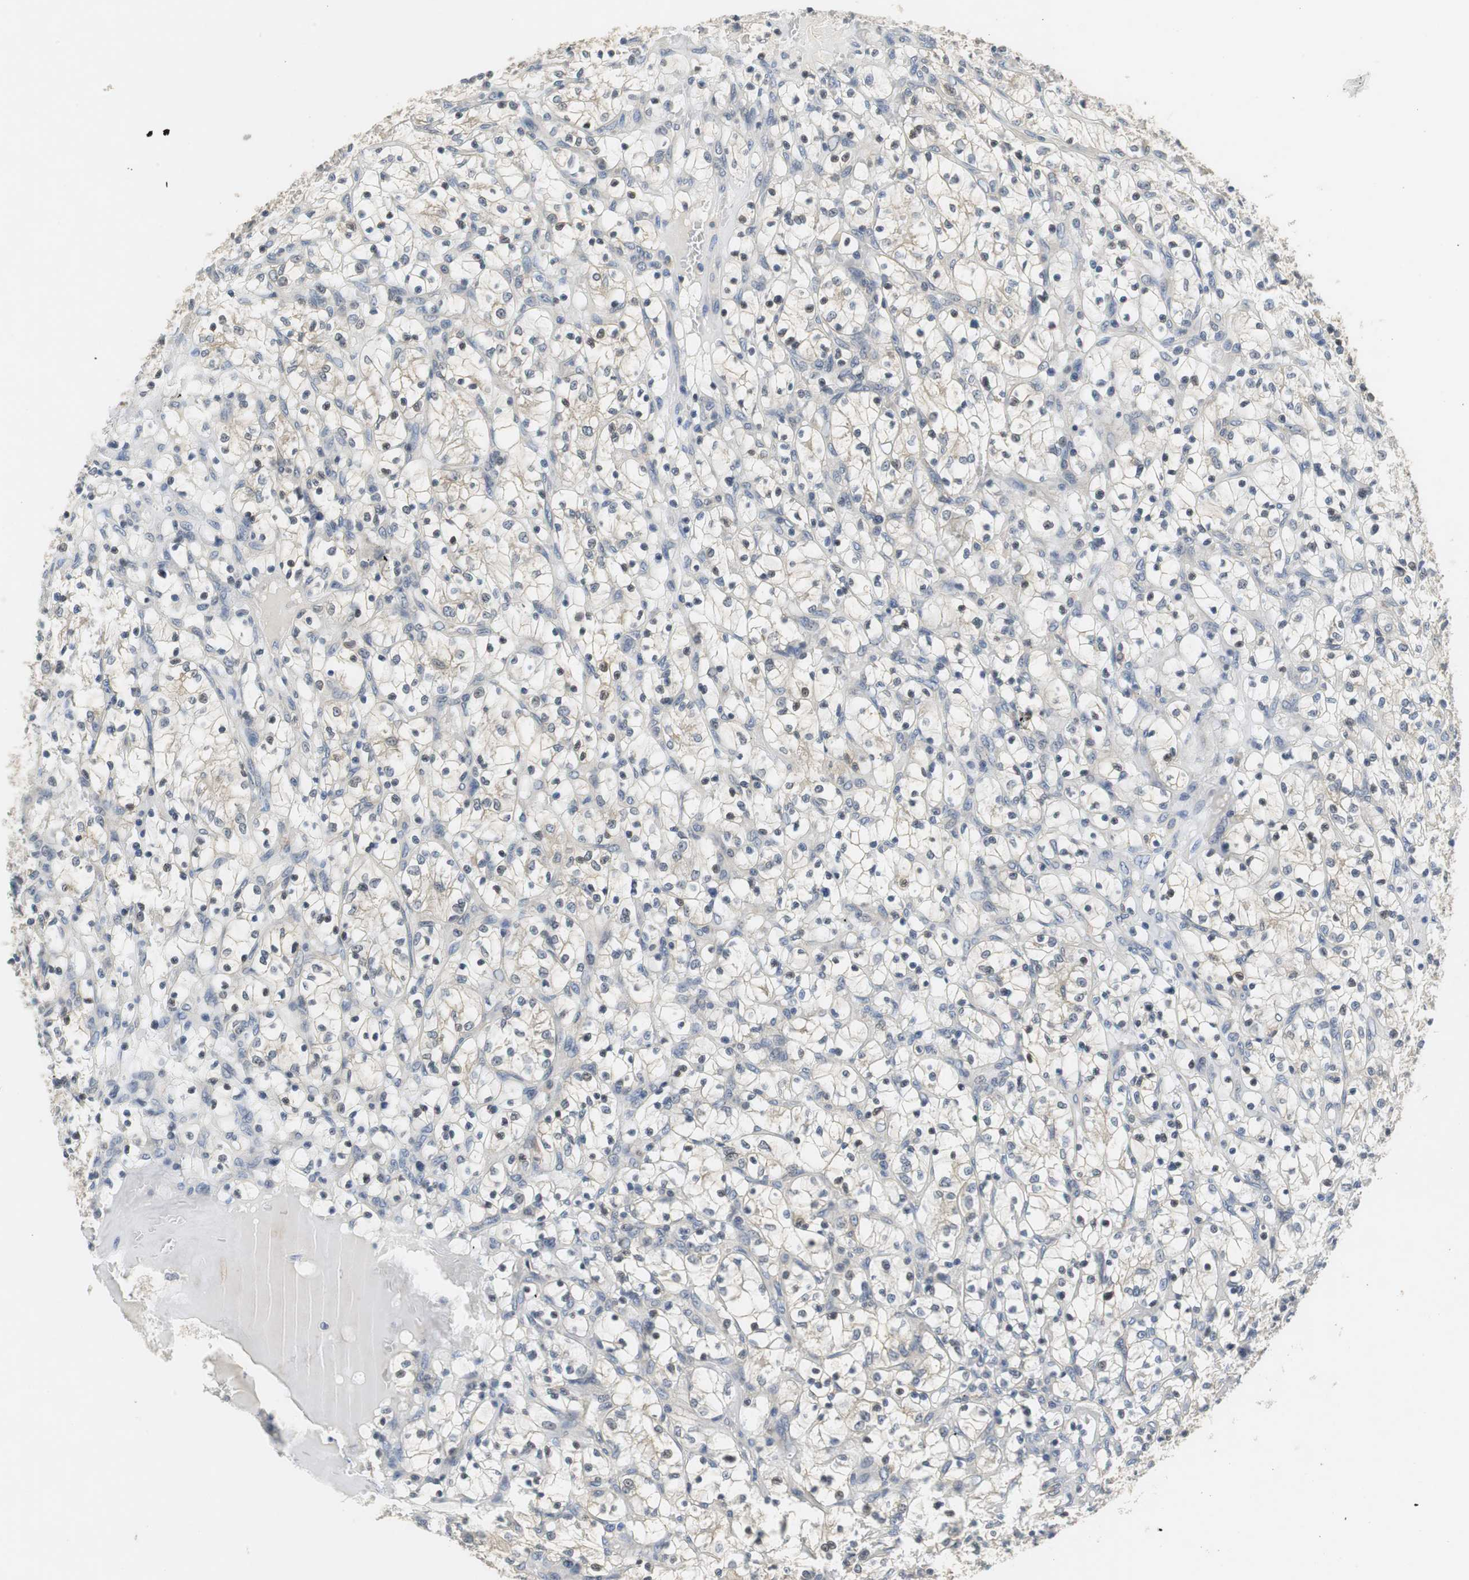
{"staining": {"intensity": "weak", "quantity": "25%-75%", "location": "cytoplasmic/membranous"}, "tissue": "renal cancer", "cell_type": "Tumor cells", "image_type": "cancer", "snomed": [{"axis": "morphology", "description": "Adenocarcinoma, NOS"}, {"axis": "topography", "description": "Kidney"}], "caption": "An IHC image of tumor tissue is shown. Protein staining in brown highlights weak cytoplasmic/membranous positivity in adenocarcinoma (renal) within tumor cells.", "gene": "GLCCI1", "patient": {"sex": "female", "age": 69}}